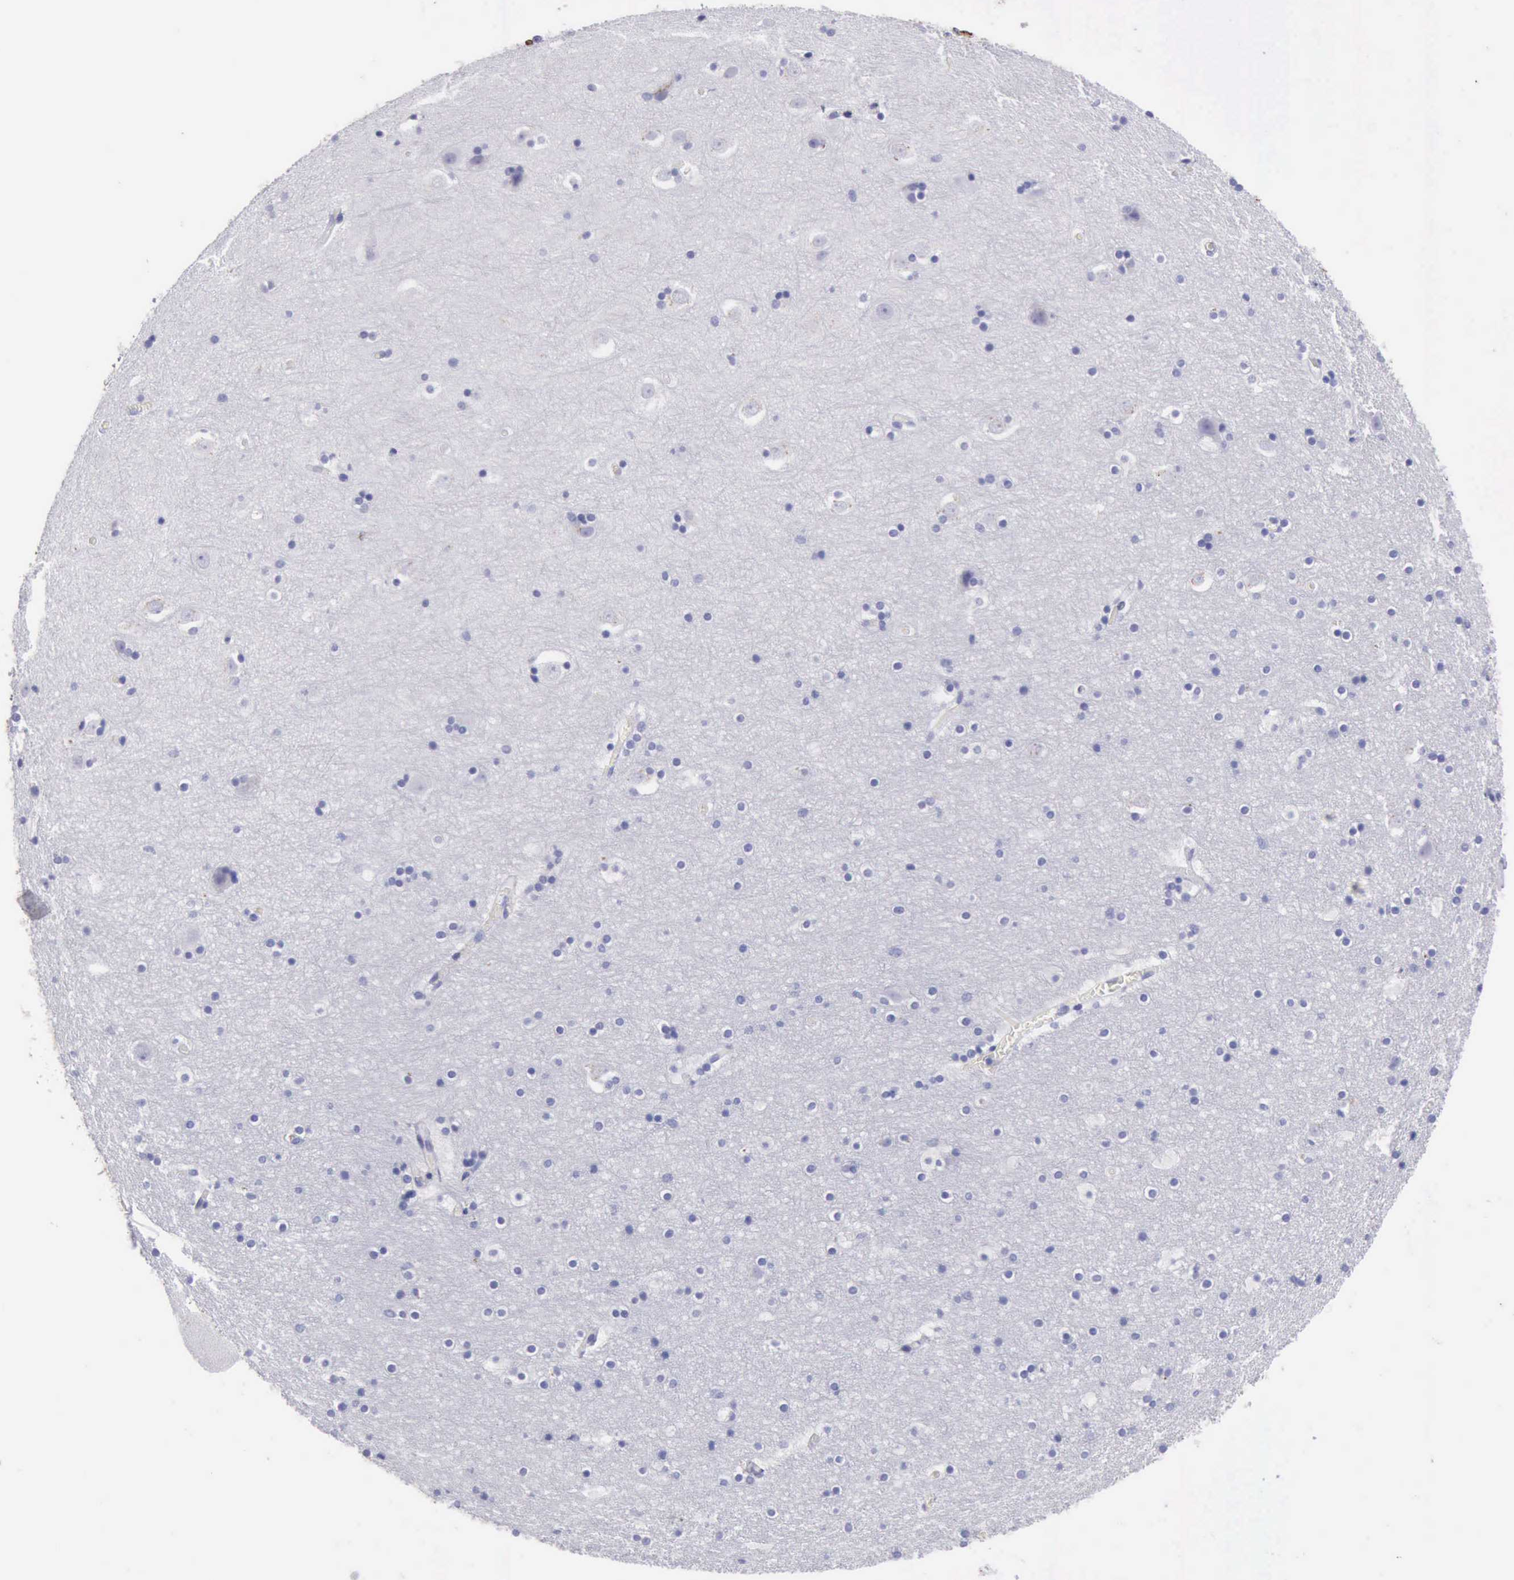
{"staining": {"intensity": "negative", "quantity": "none", "location": "none"}, "tissue": "hippocampus", "cell_type": "Glial cells", "image_type": "normal", "snomed": [{"axis": "morphology", "description": "Normal tissue, NOS"}, {"axis": "topography", "description": "Hippocampus"}], "caption": "The micrograph displays no significant staining in glial cells of hippocampus.", "gene": "AOC3", "patient": {"sex": "male", "age": 45}}